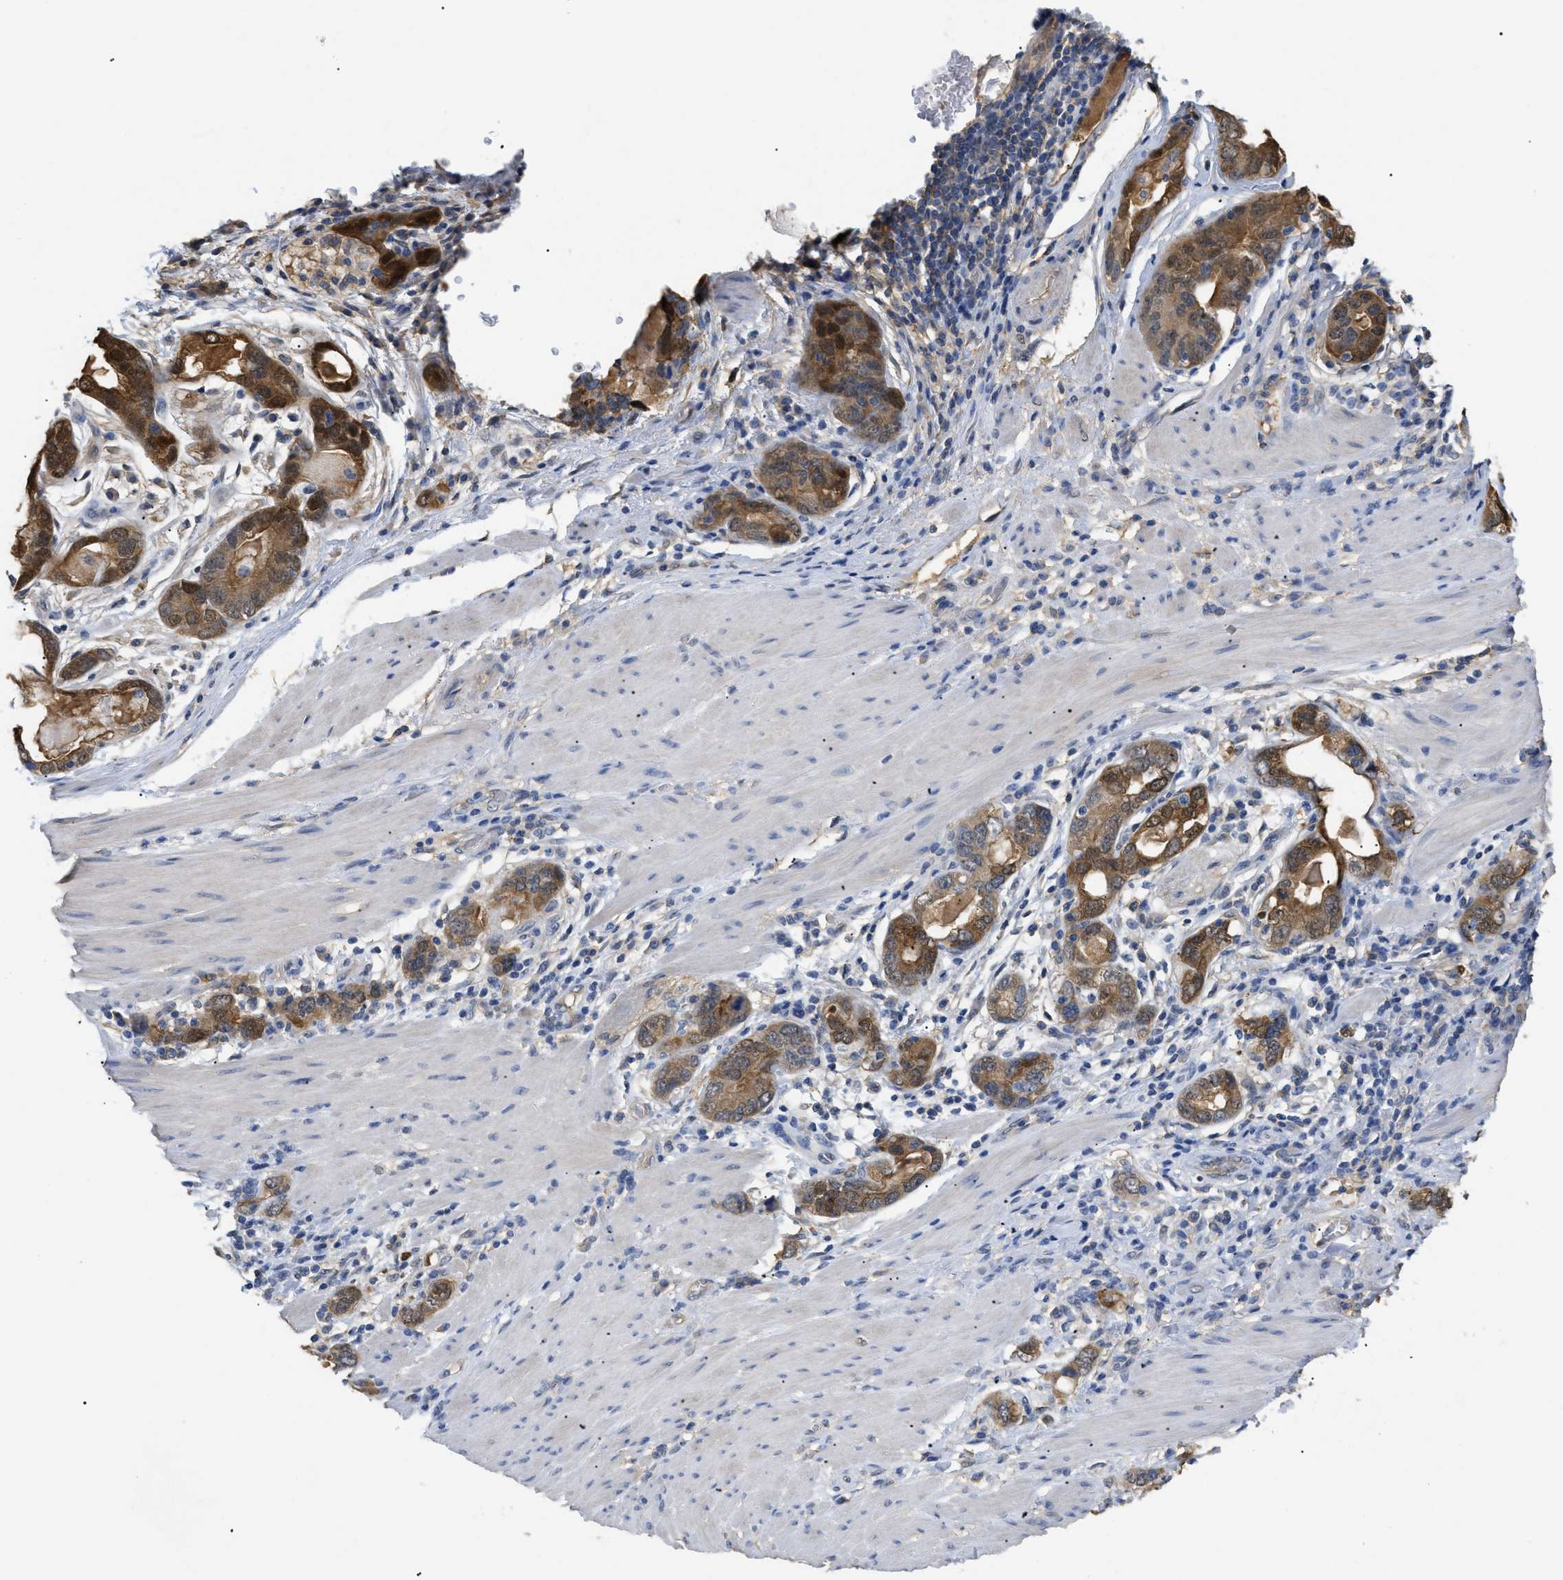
{"staining": {"intensity": "strong", "quantity": ">75%", "location": "cytoplasmic/membranous"}, "tissue": "stomach cancer", "cell_type": "Tumor cells", "image_type": "cancer", "snomed": [{"axis": "morphology", "description": "Adenocarcinoma, NOS"}, {"axis": "topography", "description": "Stomach, lower"}], "caption": "IHC of adenocarcinoma (stomach) demonstrates high levels of strong cytoplasmic/membranous staining in approximately >75% of tumor cells. (Stains: DAB (3,3'-diaminobenzidine) in brown, nuclei in blue, Microscopy: brightfield microscopy at high magnification).", "gene": "ANXA4", "patient": {"sex": "female", "age": 93}}